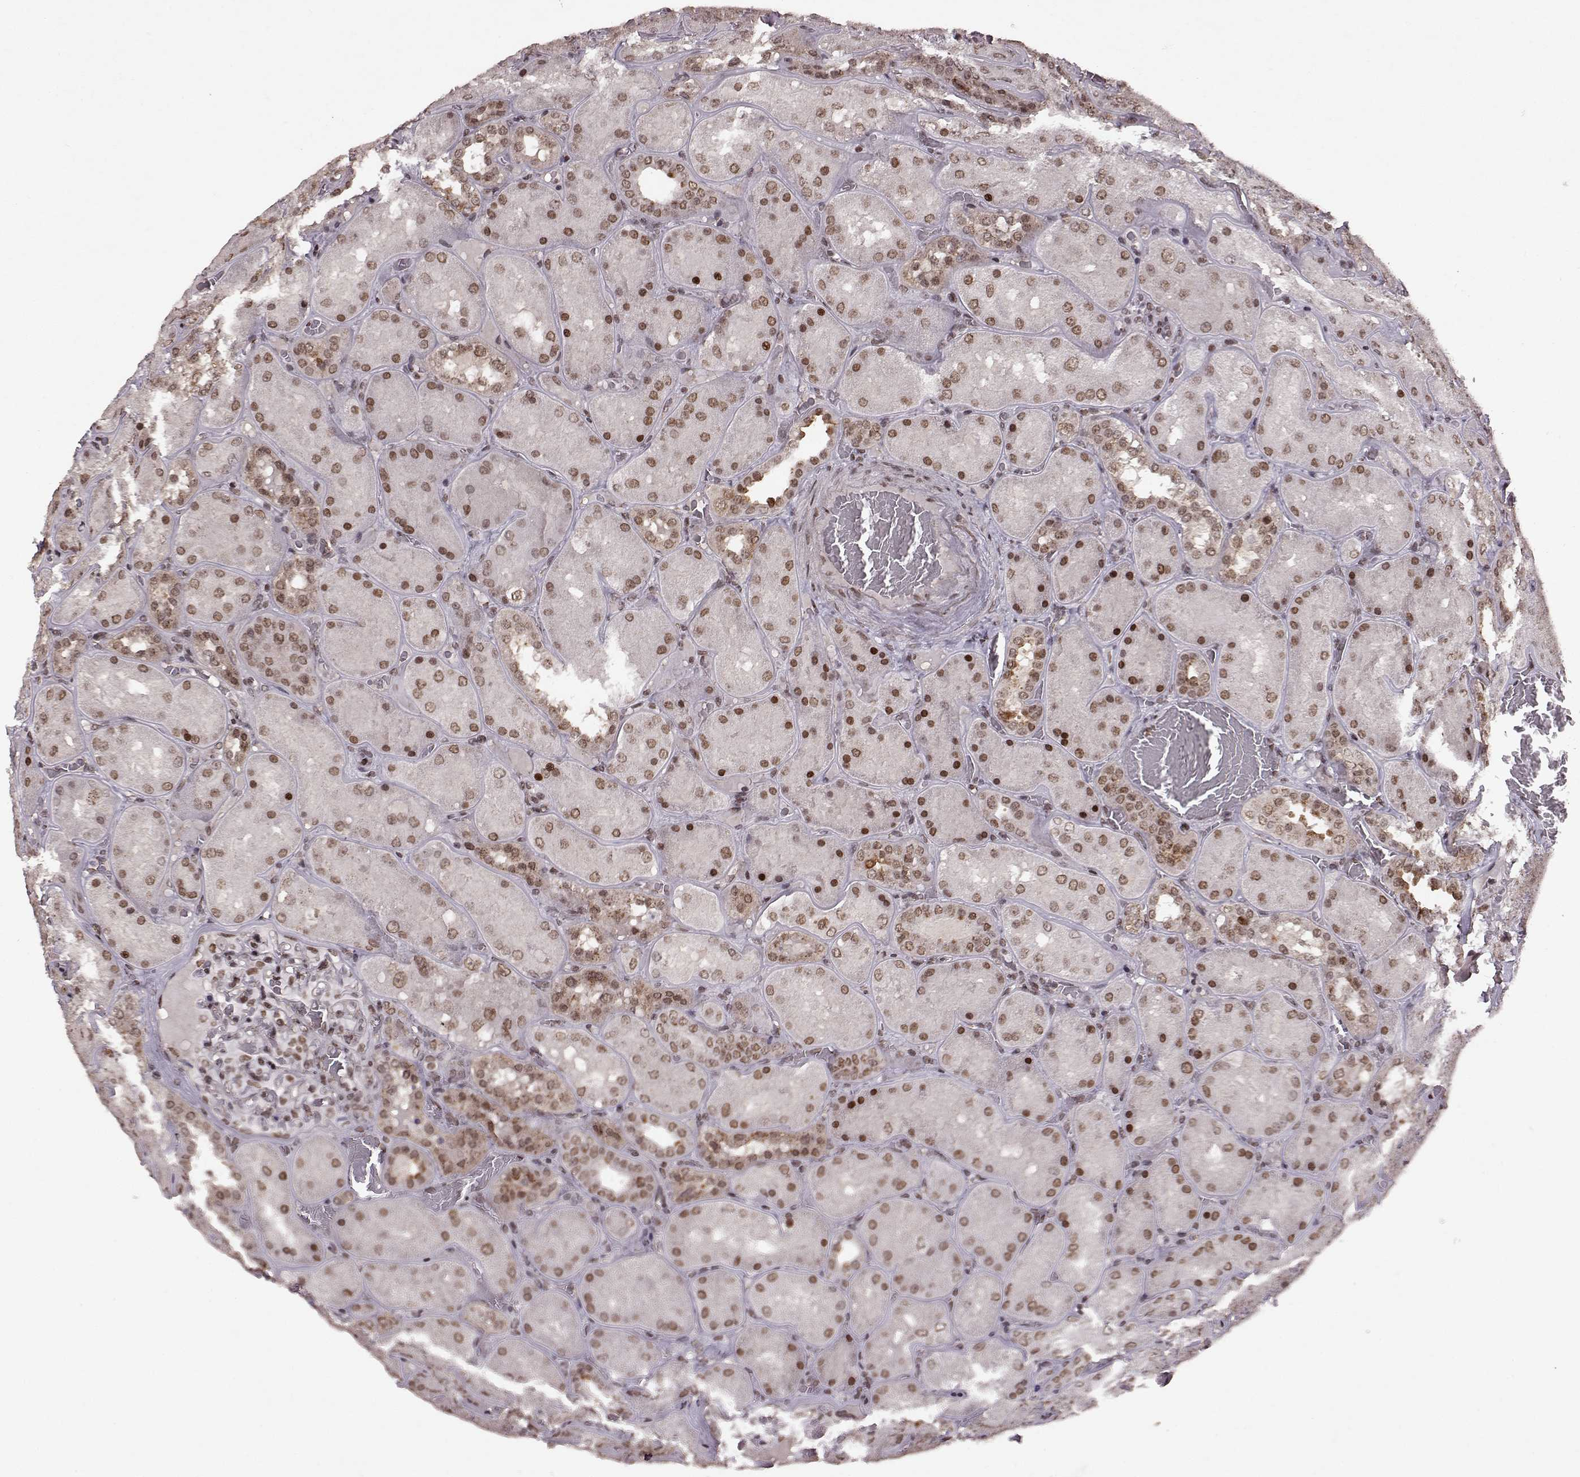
{"staining": {"intensity": "moderate", "quantity": "25%-75%", "location": "nuclear"}, "tissue": "kidney", "cell_type": "Cells in glomeruli", "image_type": "normal", "snomed": [{"axis": "morphology", "description": "Normal tissue, NOS"}, {"axis": "topography", "description": "Kidney"}], "caption": "IHC (DAB) staining of benign human kidney exhibits moderate nuclear protein staining in about 25%-75% of cells in glomeruli. (Stains: DAB (3,3'-diaminobenzidine) in brown, nuclei in blue, Microscopy: brightfield microscopy at high magnification).", "gene": "RRAGD", "patient": {"sex": "male", "age": 73}}